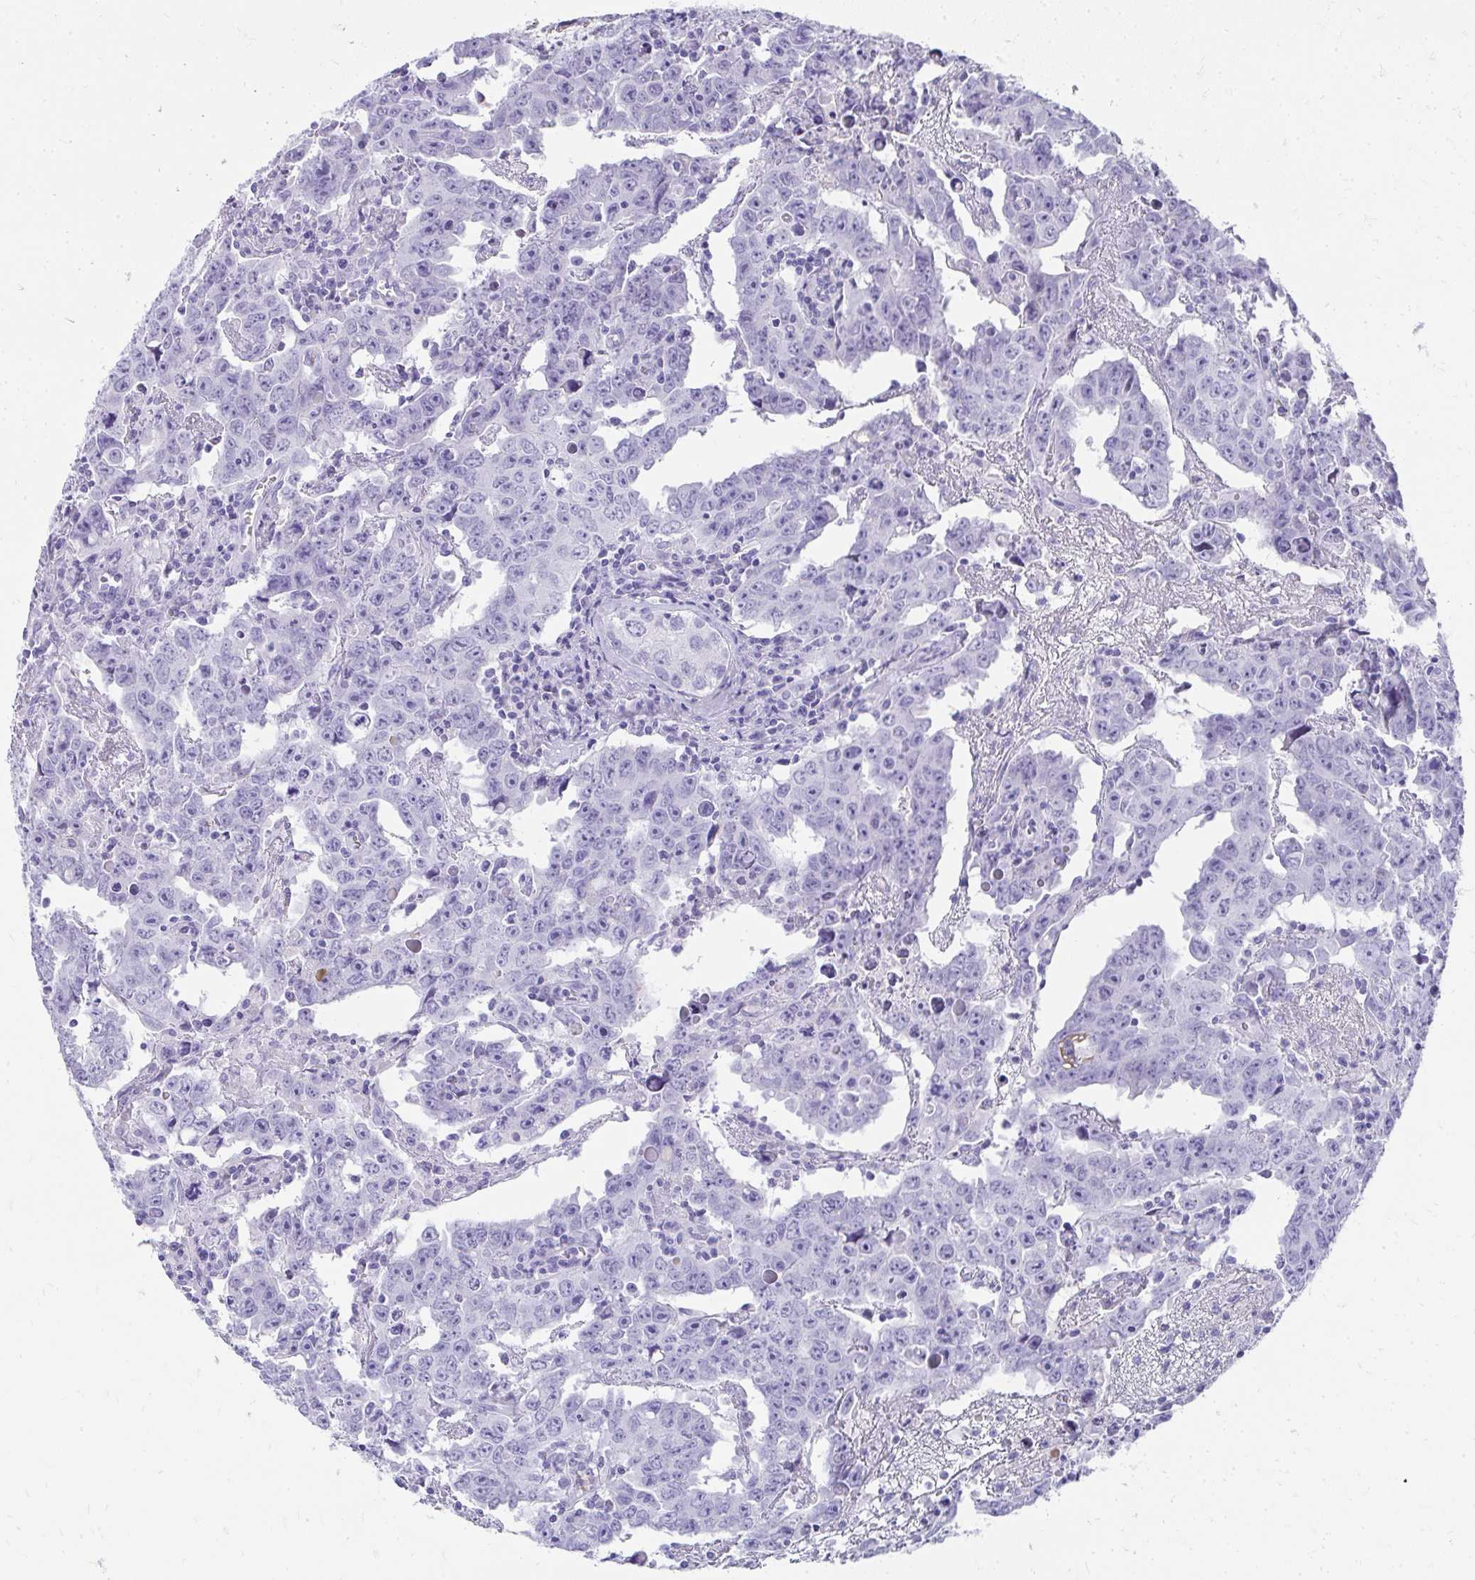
{"staining": {"intensity": "negative", "quantity": "none", "location": "none"}, "tissue": "testis cancer", "cell_type": "Tumor cells", "image_type": "cancer", "snomed": [{"axis": "morphology", "description": "Carcinoma, Embryonal, NOS"}, {"axis": "topography", "description": "Testis"}], "caption": "Immunohistochemistry image of neoplastic tissue: testis cancer (embryonal carcinoma) stained with DAB (3,3'-diaminobenzidine) shows no significant protein expression in tumor cells. (Brightfield microscopy of DAB immunohistochemistry (IHC) at high magnification).", "gene": "TNNT1", "patient": {"sex": "male", "age": 22}}